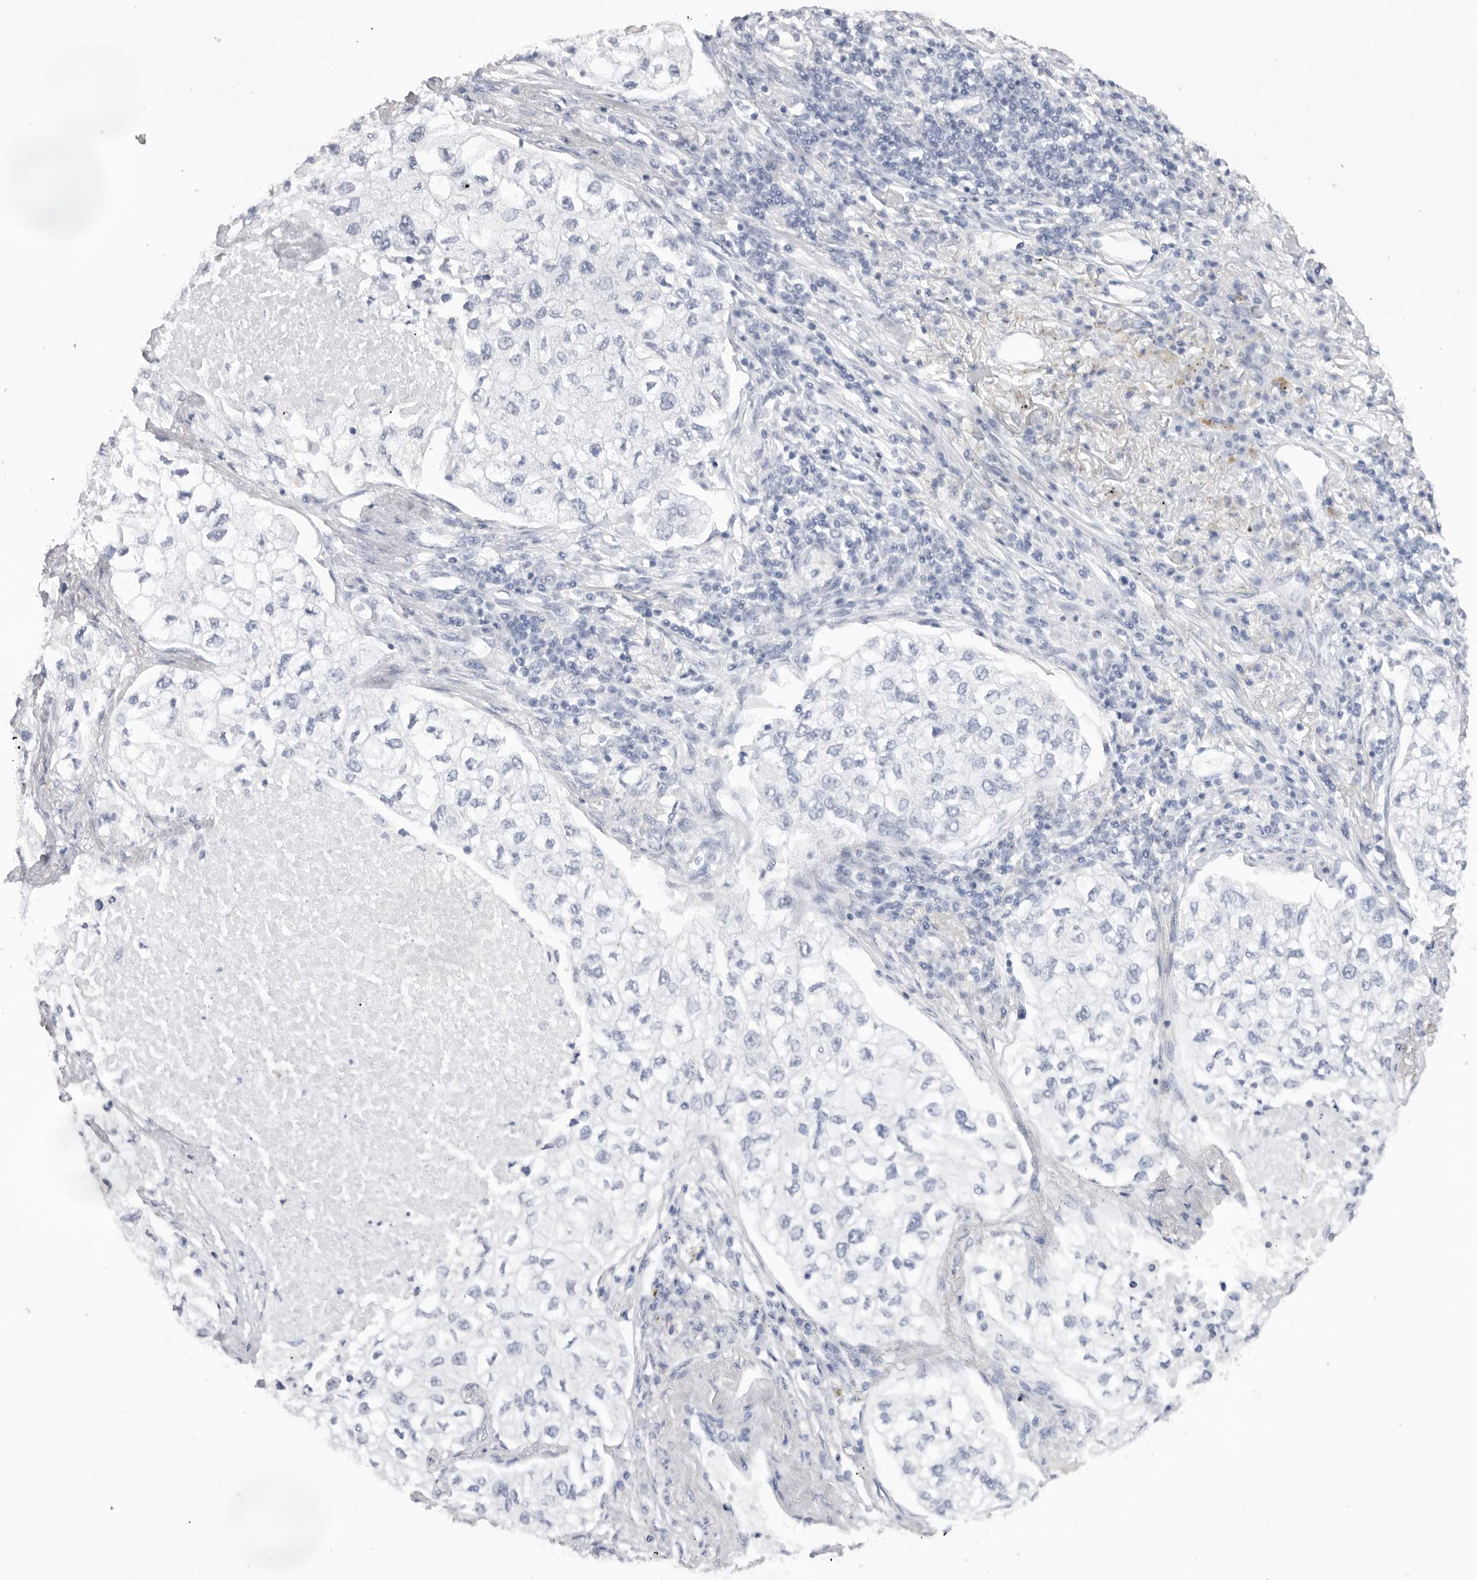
{"staining": {"intensity": "negative", "quantity": "none", "location": "none"}, "tissue": "lung cancer", "cell_type": "Tumor cells", "image_type": "cancer", "snomed": [{"axis": "morphology", "description": "Adenocarcinoma, NOS"}, {"axis": "topography", "description": "Lung"}], "caption": "High power microscopy histopathology image of an immunohistochemistry (IHC) image of adenocarcinoma (lung), revealing no significant positivity in tumor cells.", "gene": "KLK12", "patient": {"sex": "male", "age": 63}}